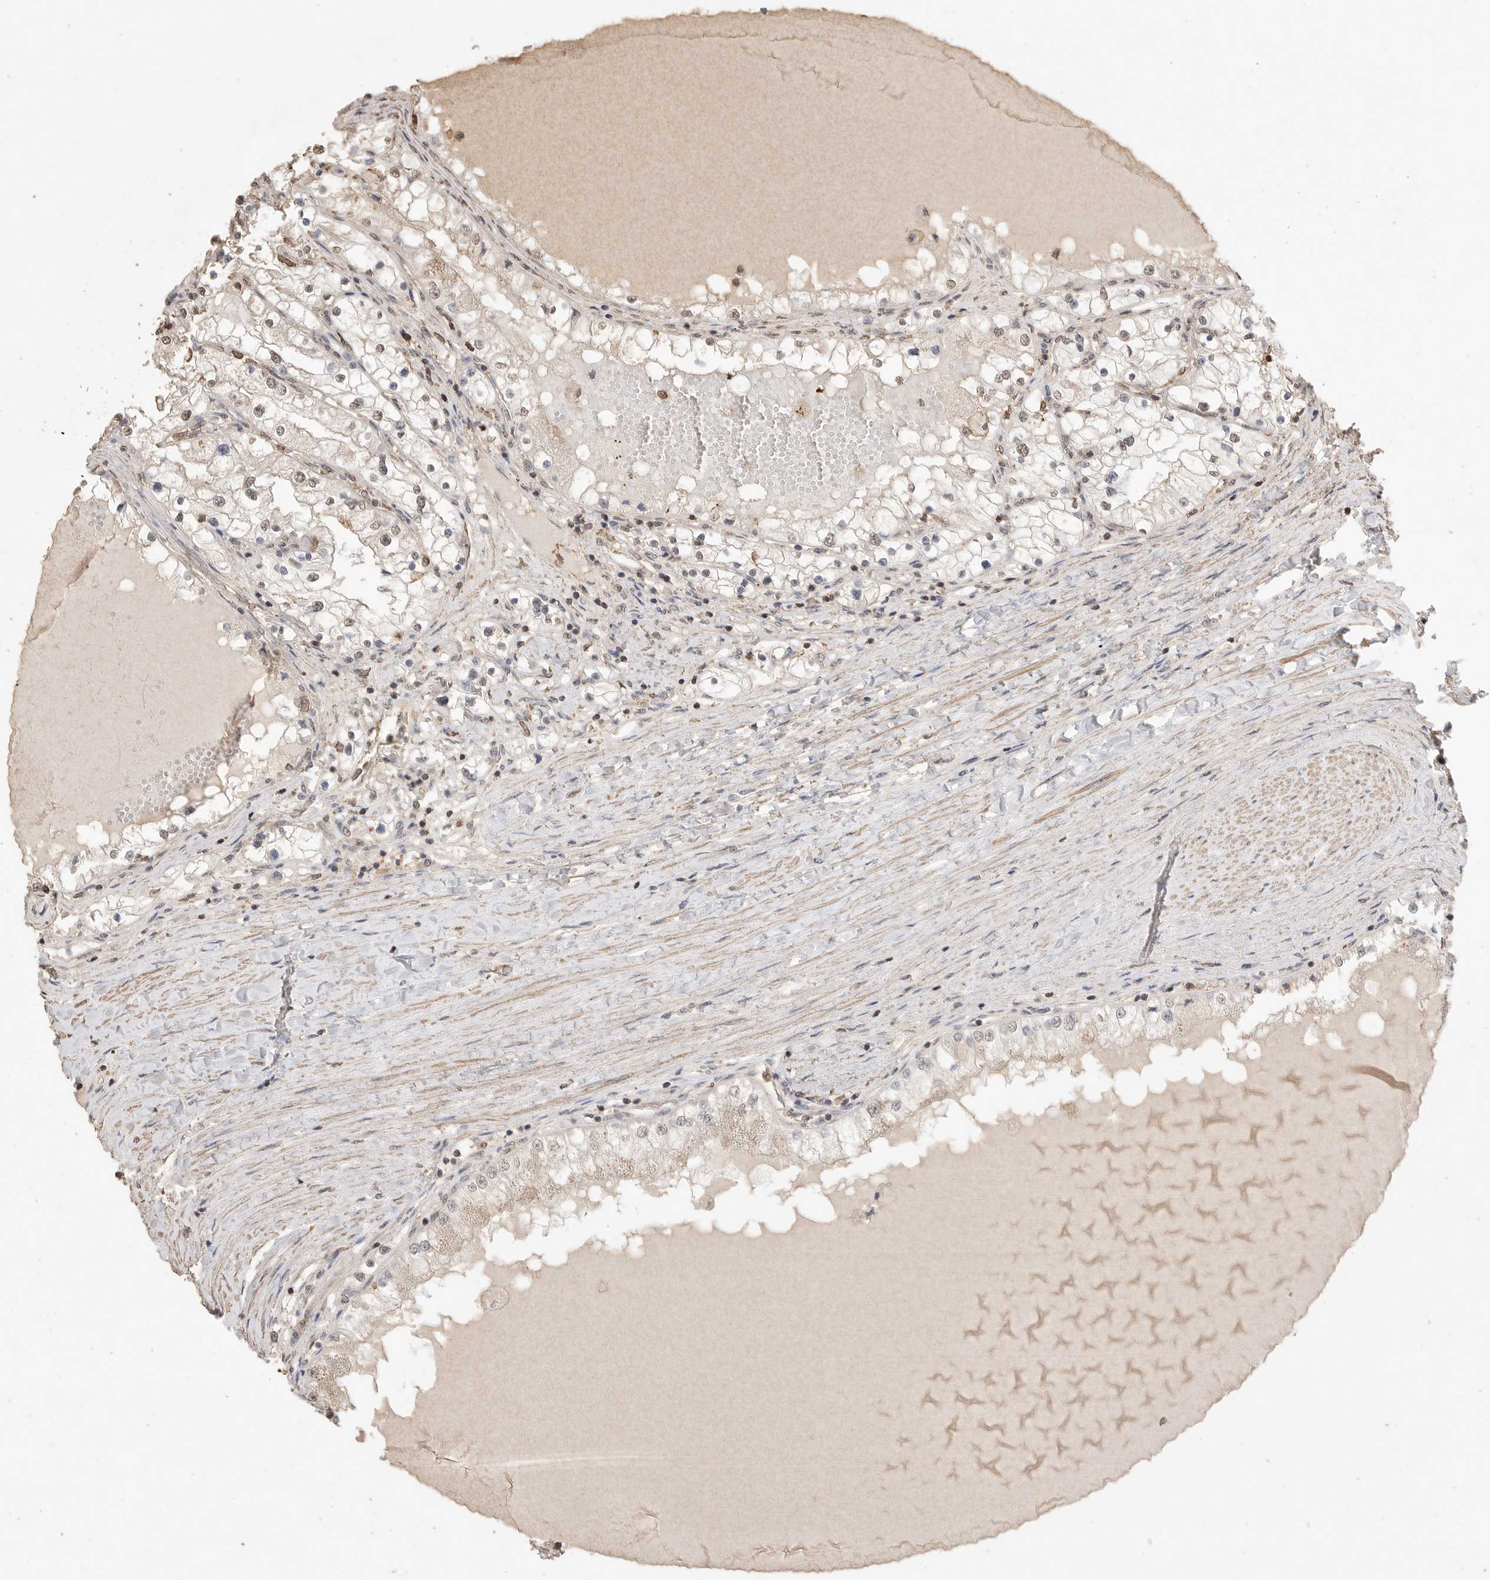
{"staining": {"intensity": "weak", "quantity": "<25%", "location": "nuclear"}, "tissue": "renal cancer", "cell_type": "Tumor cells", "image_type": "cancer", "snomed": [{"axis": "morphology", "description": "Adenocarcinoma, NOS"}, {"axis": "topography", "description": "Kidney"}], "caption": "IHC of adenocarcinoma (renal) displays no staining in tumor cells.", "gene": "MAP2K1", "patient": {"sex": "male", "age": 68}}